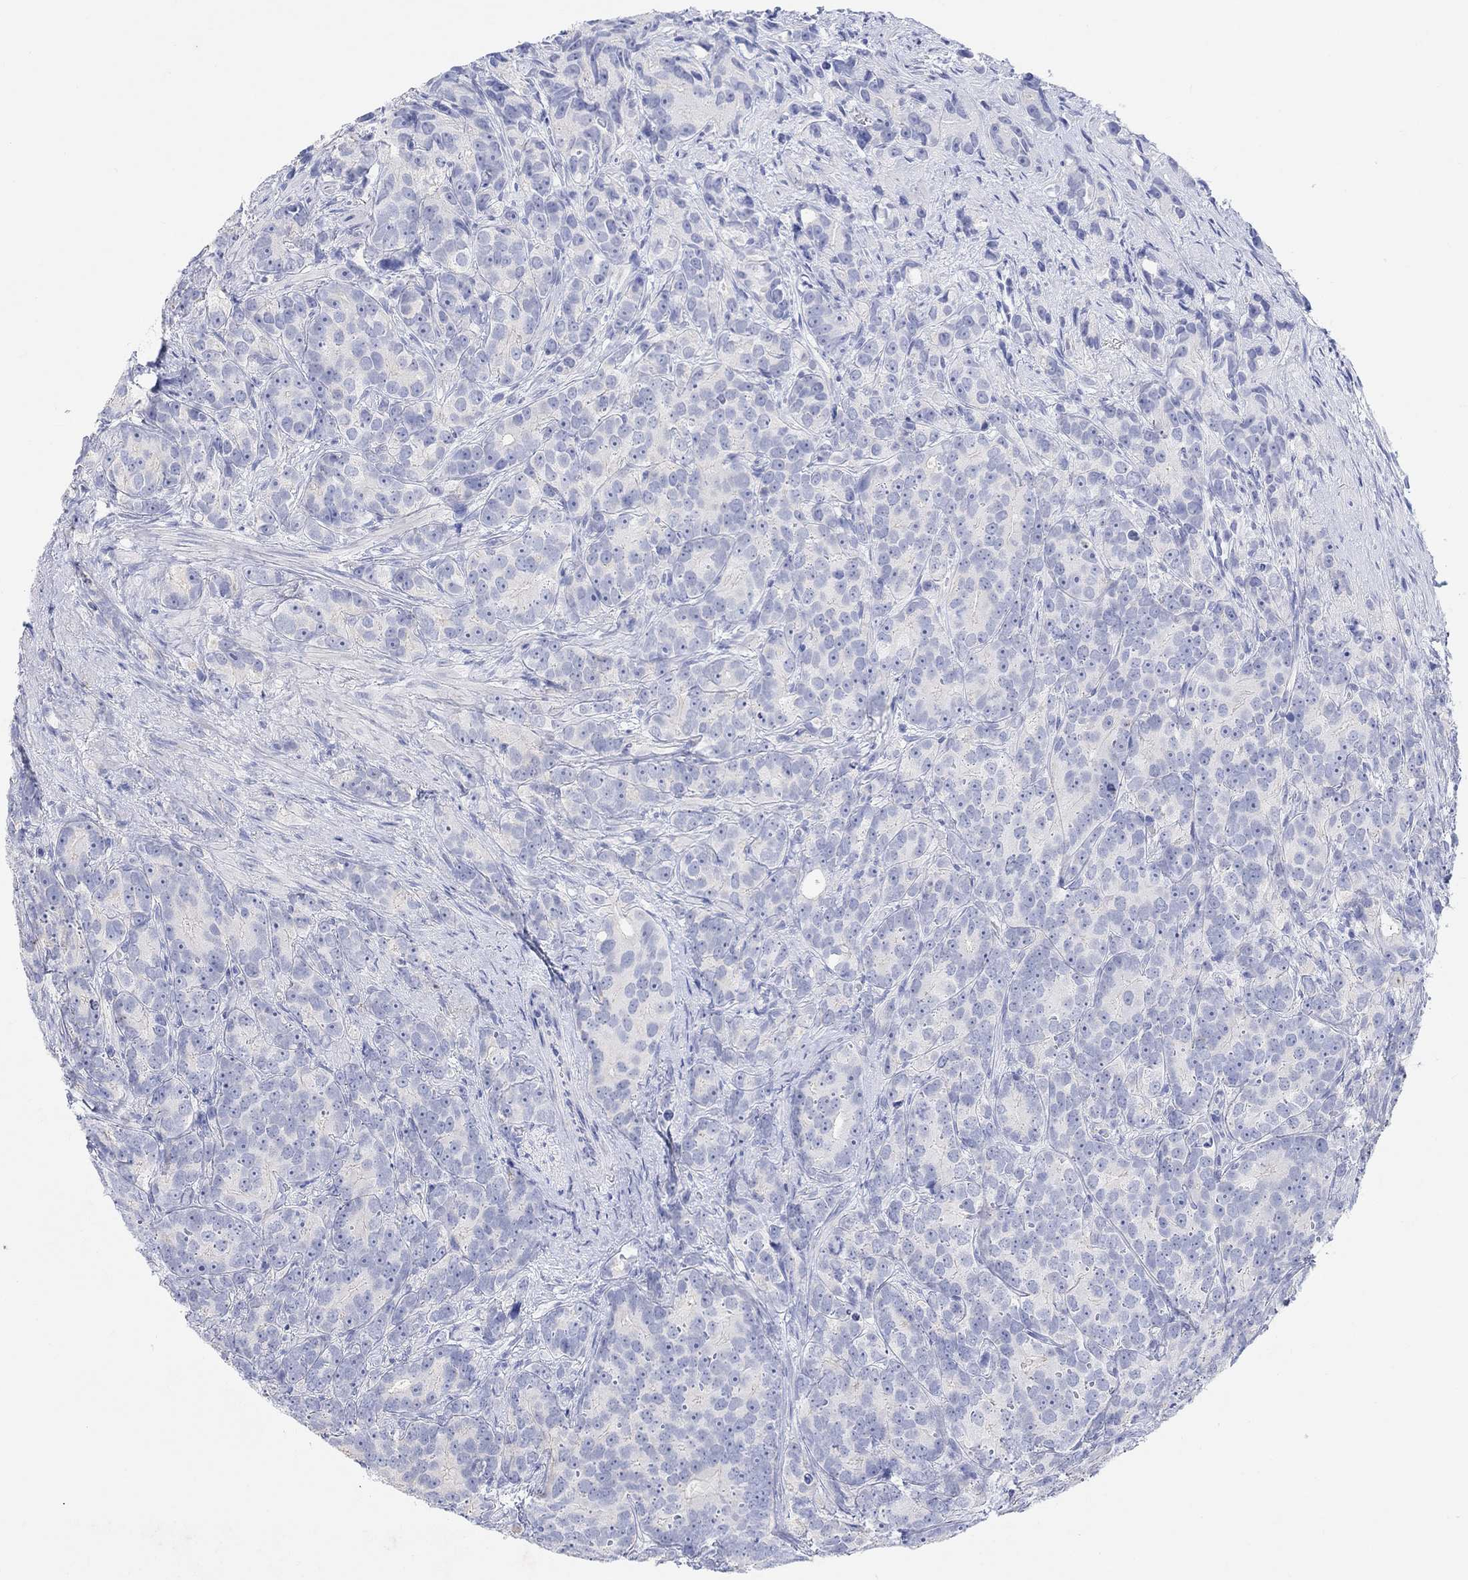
{"staining": {"intensity": "negative", "quantity": "none", "location": "none"}, "tissue": "prostate cancer", "cell_type": "Tumor cells", "image_type": "cancer", "snomed": [{"axis": "morphology", "description": "Adenocarcinoma, High grade"}, {"axis": "topography", "description": "Prostate"}], "caption": "Immunohistochemistry histopathology image of neoplastic tissue: human prostate cancer stained with DAB (3,3'-diaminobenzidine) displays no significant protein expression in tumor cells.", "gene": "TYR", "patient": {"sex": "male", "age": 90}}